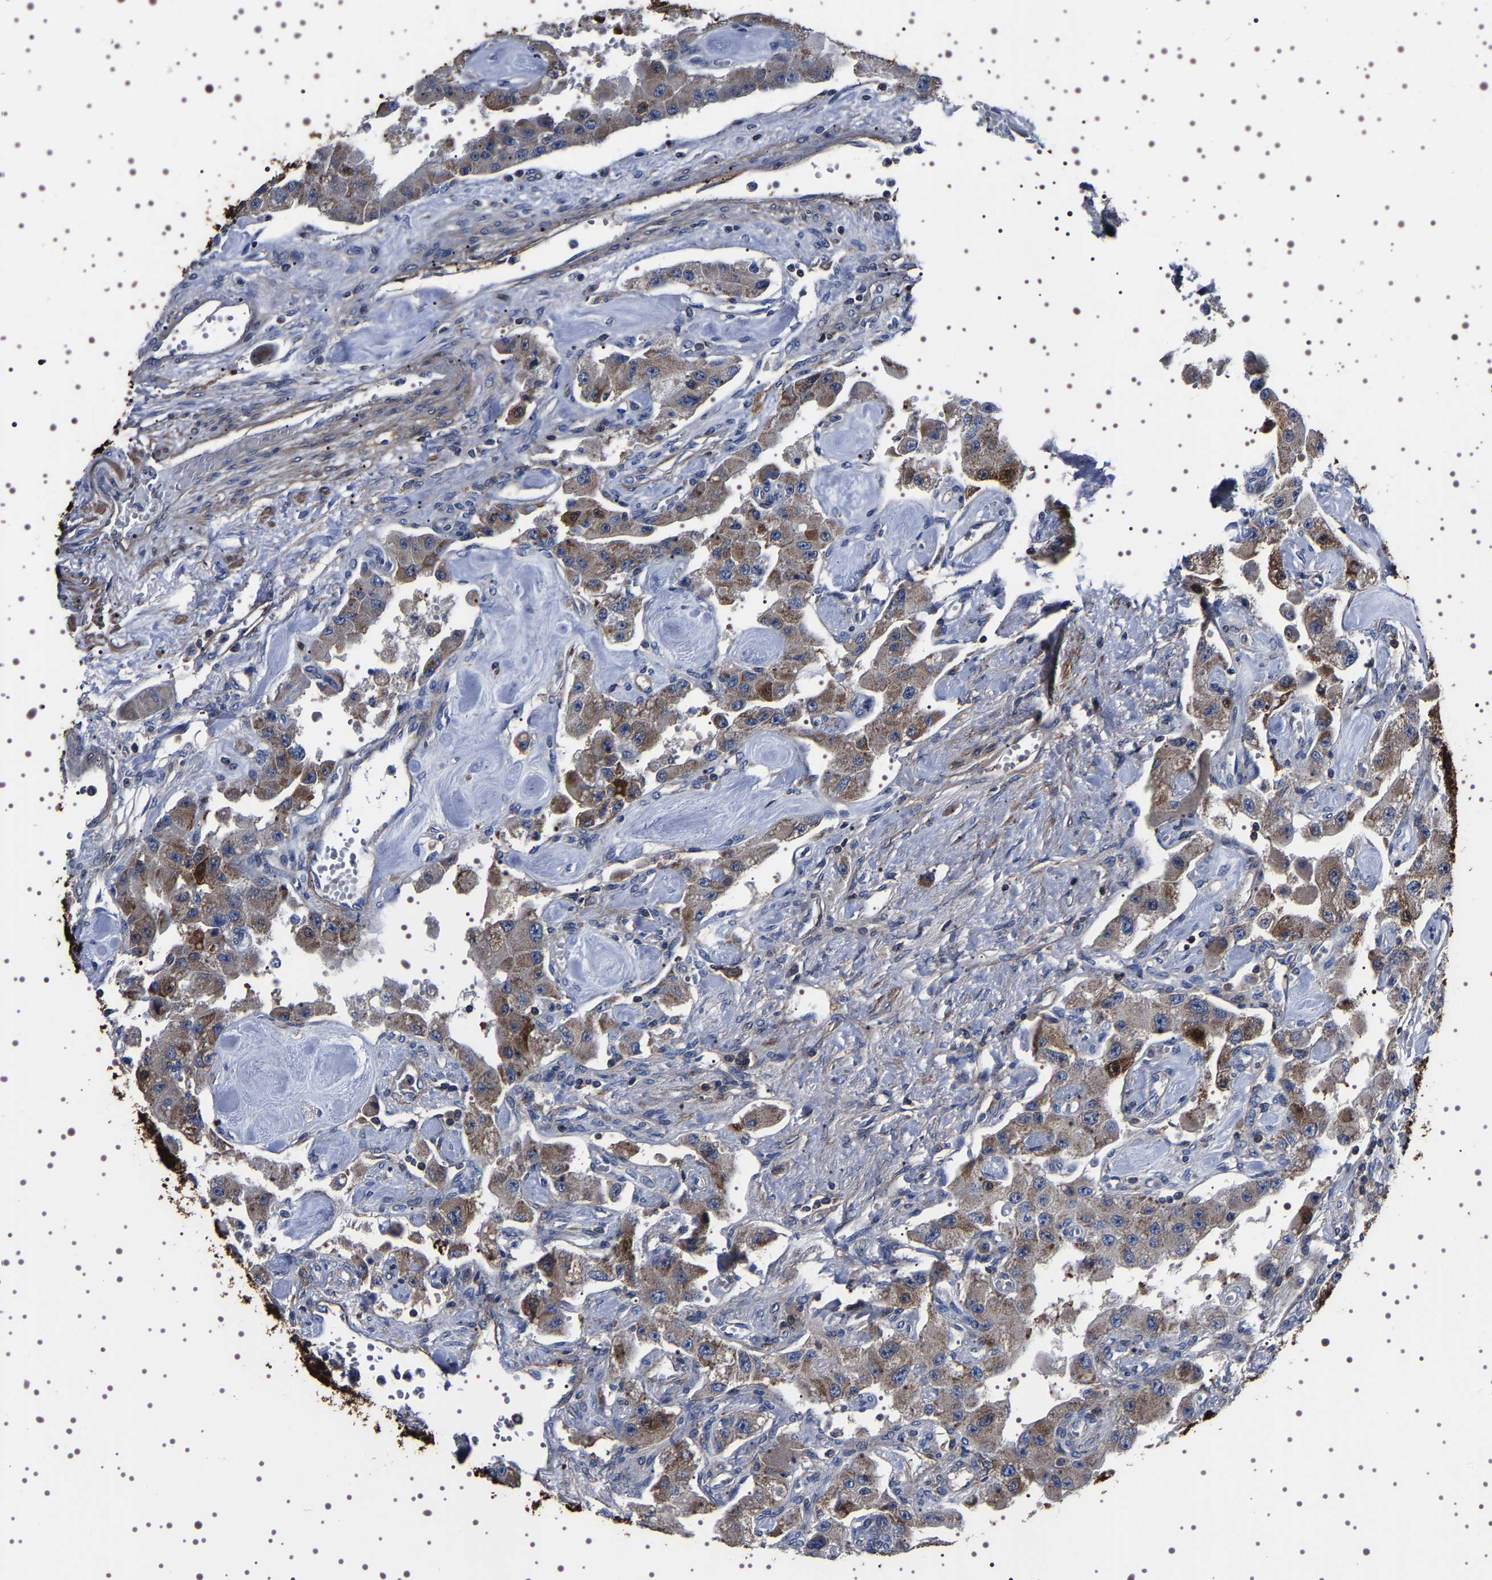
{"staining": {"intensity": "moderate", "quantity": ">75%", "location": "cytoplasmic/membranous,nuclear"}, "tissue": "carcinoid", "cell_type": "Tumor cells", "image_type": "cancer", "snomed": [{"axis": "morphology", "description": "Carcinoid, malignant, NOS"}, {"axis": "topography", "description": "Pancreas"}], "caption": "Immunohistochemical staining of human carcinoid demonstrates medium levels of moderate cytoplasmic/membranous and nuclear positivity in about >75% of tumor cells. (DAB (3,3'-diaminobenzidine) = brown stain, brightfield microscopy at high magnification).", "gene": "WDR1", "patient": {"sex": "male", "age": 41}}